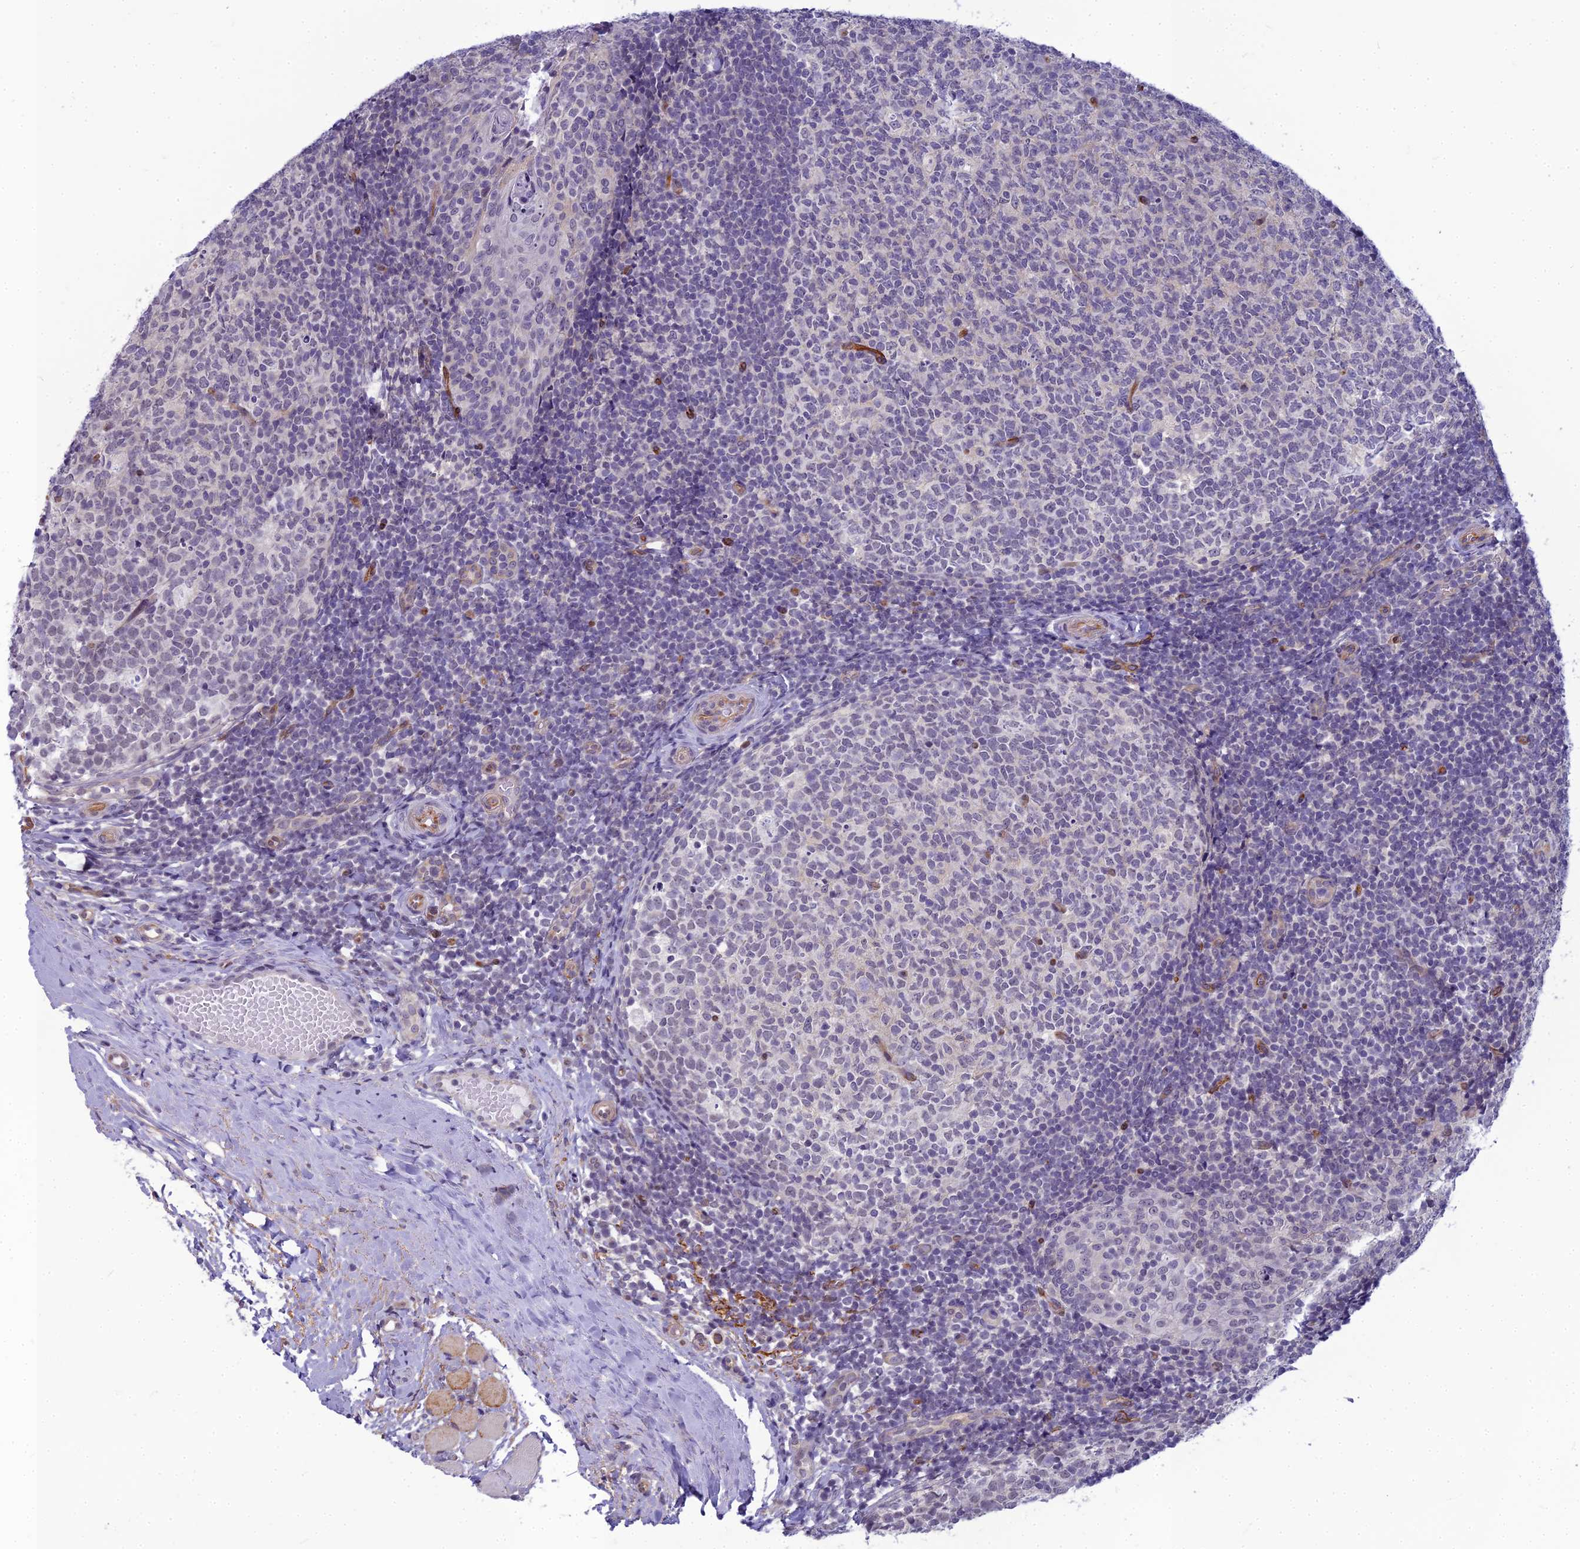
{"staining": {"intensity": "negative", "quantity": "none", "location": "none"}, "tissue": "tonsil", "cell_type": "Germinal center cells", "image_type": "normal", "snomed": [{"axis": "morphology", "description": "Normal tissue, NOS"}, {"axis": "topography", "description": "Tonsil"}], "caption": "Tonsil was stained to show a protein in brown. There is no significant staining in germinal center cells. (DAB IHC, high magnification).", "gene": "RGL3", "patient": {"sex": "female", "age": 19}}